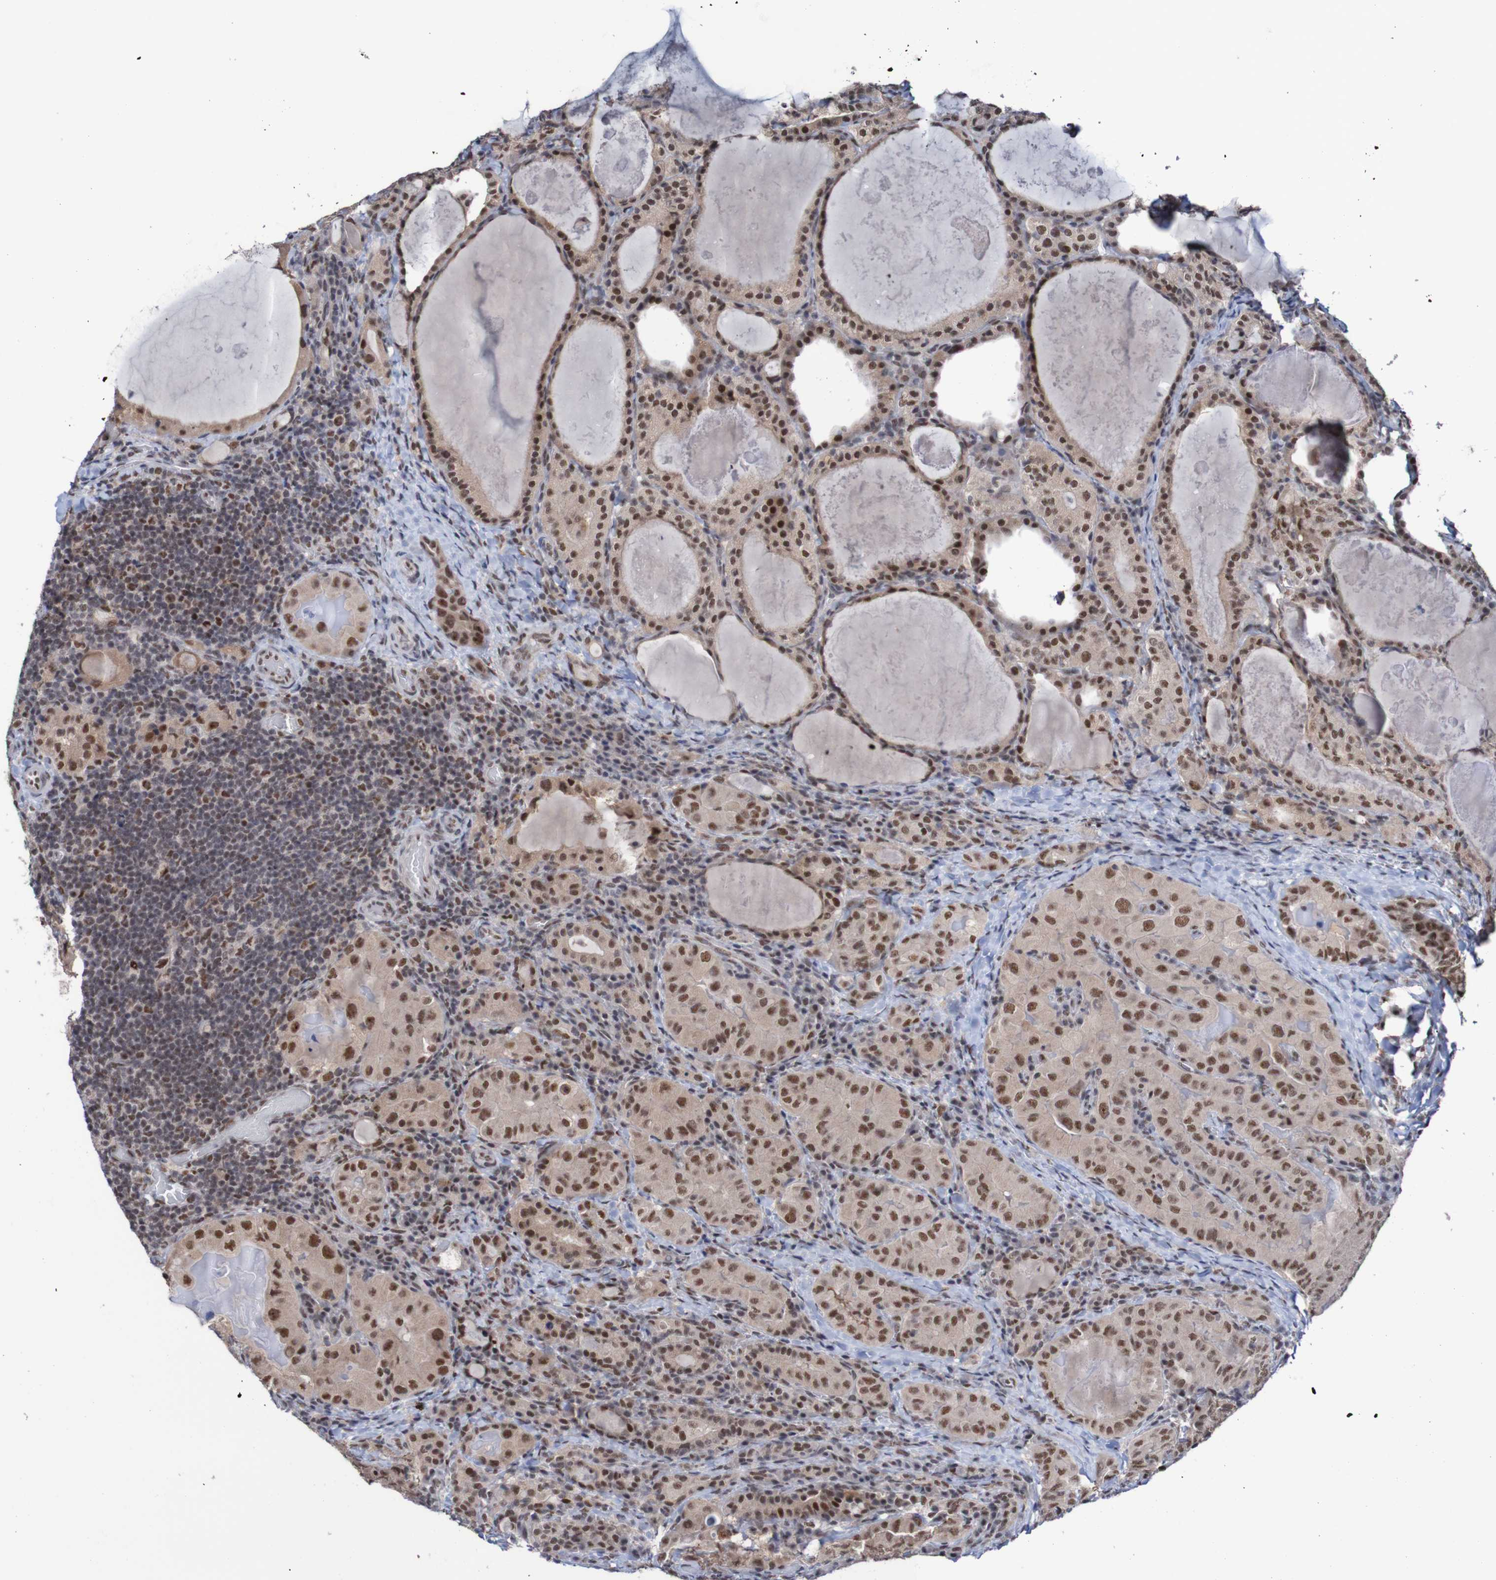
{"staining": {"intensity": "strong", "quantity": ">75%", "location": "nuclear"}, "tissue": "thyroid cancer", "cell_type": "Tumor cells", "image_type": "cancer", "snomed": [{"axis": "morphology", "description": "Papillary adenocarcinoma, NOS"}, {"axis": "topography", "description": "Thyroid gland"}], "caption": "Immunohistochemistry (IHC) photomicrograph of neoplastic tissue: human papillary adenocarcinoma (thyroid) stained using immunohistochemistry demonstrates high levels of strong protein expression localized specifically in the nuclear of tumor cells, appearing as a nuclear brown color.", "gene": "CDC5L", "patient": {"sex": "female", "age": 42}}